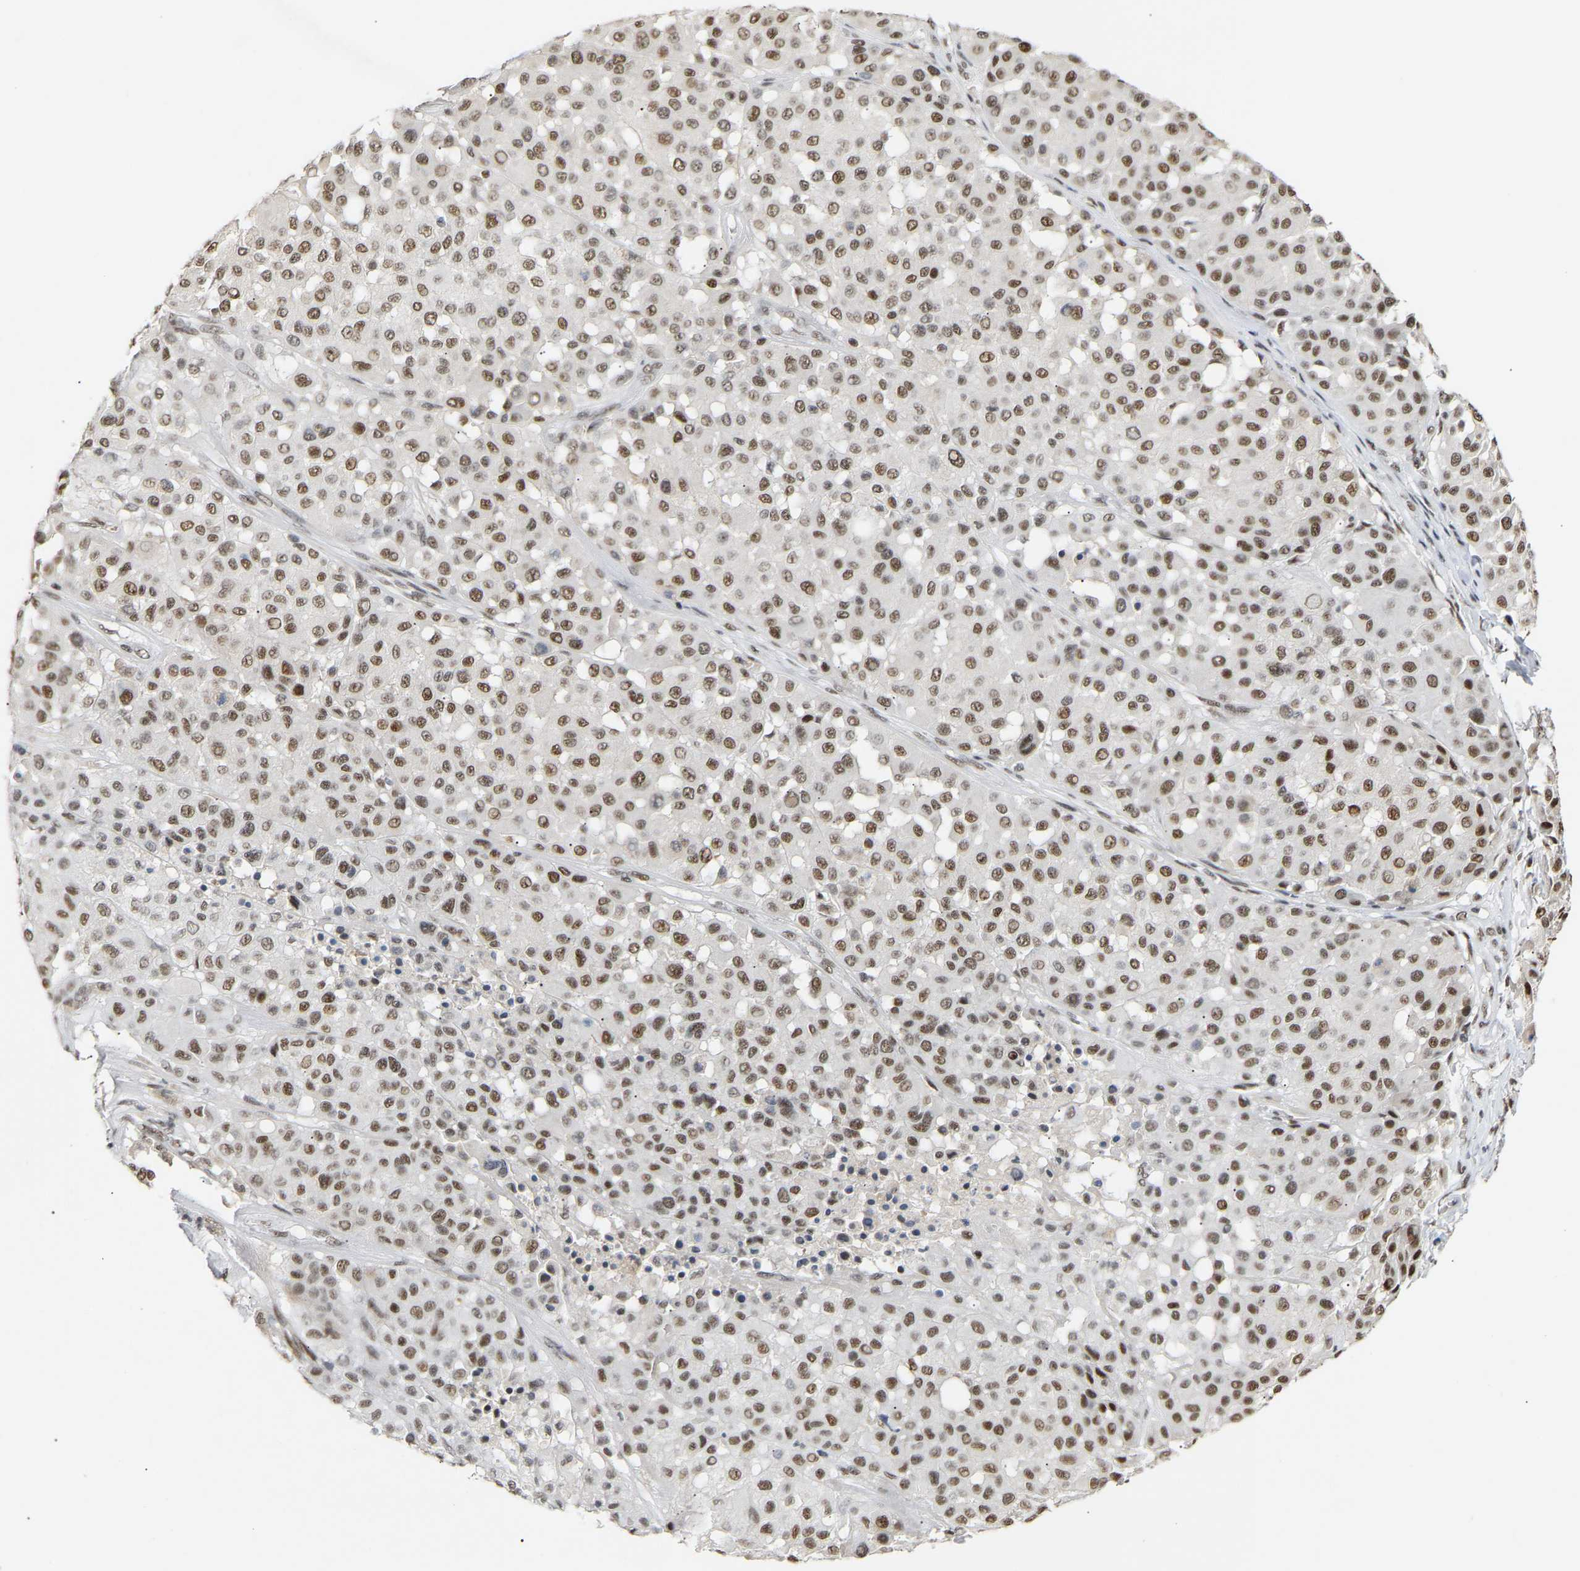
{"staining": {"intensity": "moderate", "quantity": ">75%", "location": "nuclear"}, "tissue": "melanoma", "cell_type": "Tumor cells", "image_type": "cancer", "snomed": [{"axis": "morphology", "description": "Malignant melanoma, Metastatic site"}, {"axis": "topography", "description": "Soft tissue"}], "caption": "Malignant melanoma (metastatic site) tissue exhibits moderate nuclear expression in about >75% of tumor cells", "gene": "NELFB", "patient": {"sex": "male", "age": 41}}